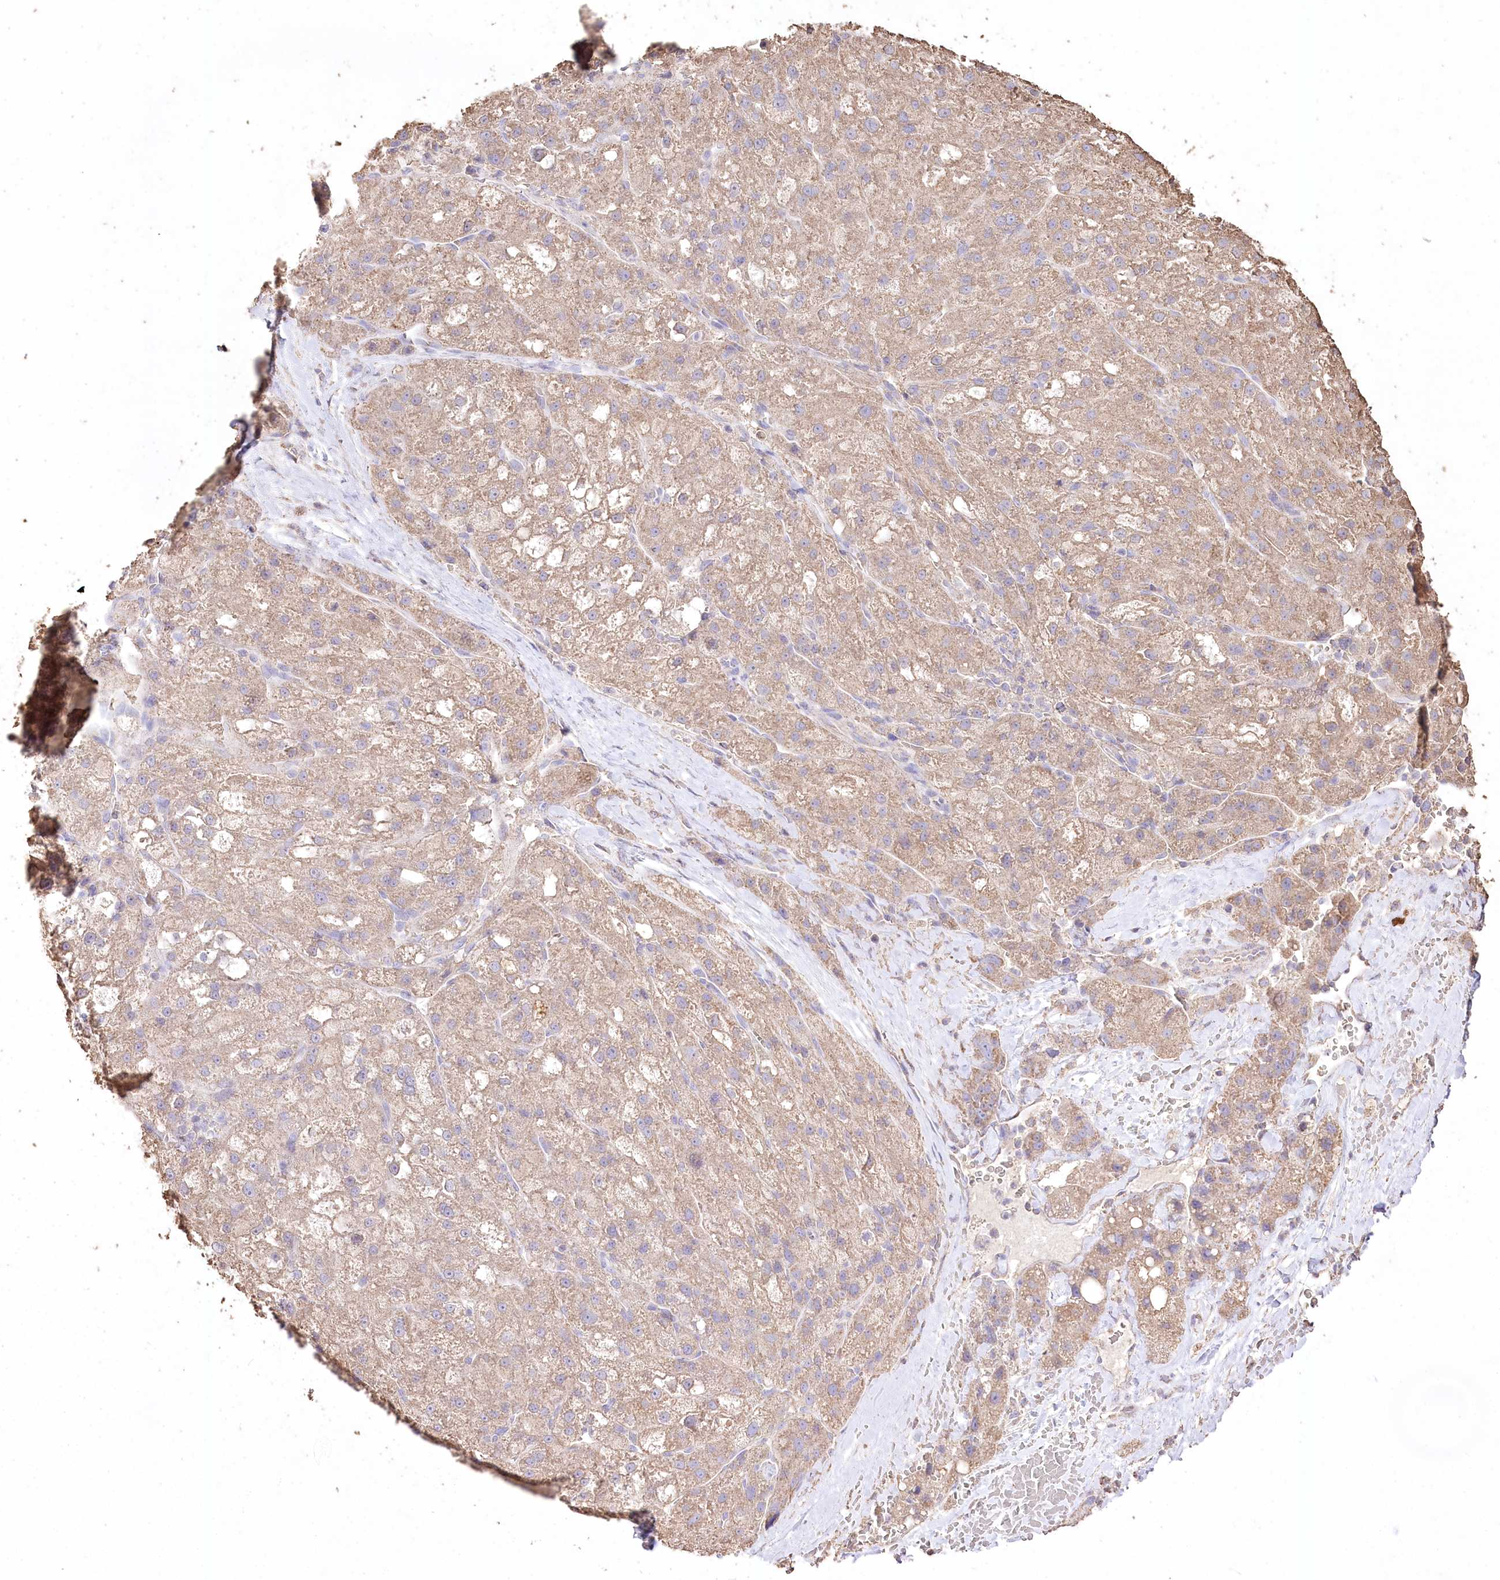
{"staining": {"intensity": "weak", "quantity": ">75%", "location": "cytoplasmic/membranous"}, "tissue": "liver cancer", "cell_type": "Tumor cells", "image_type": "cancer", "snomed": [{"axis": "morphology", "description": "Normal tissue, NOS"}, {"axis": "morphology", "description": "Carcinoma, Hepatocellular, NOS"}, {"axis": "topography", "description": "Liver"}], "caption": "Liver cancer stained with immunohistochemistry demonstrates weak cytoplasmic/membranous staining in approximately >75% of tumor cells.", "gene": "IREB2", "patient": {"sex": "male", "age": 57}}